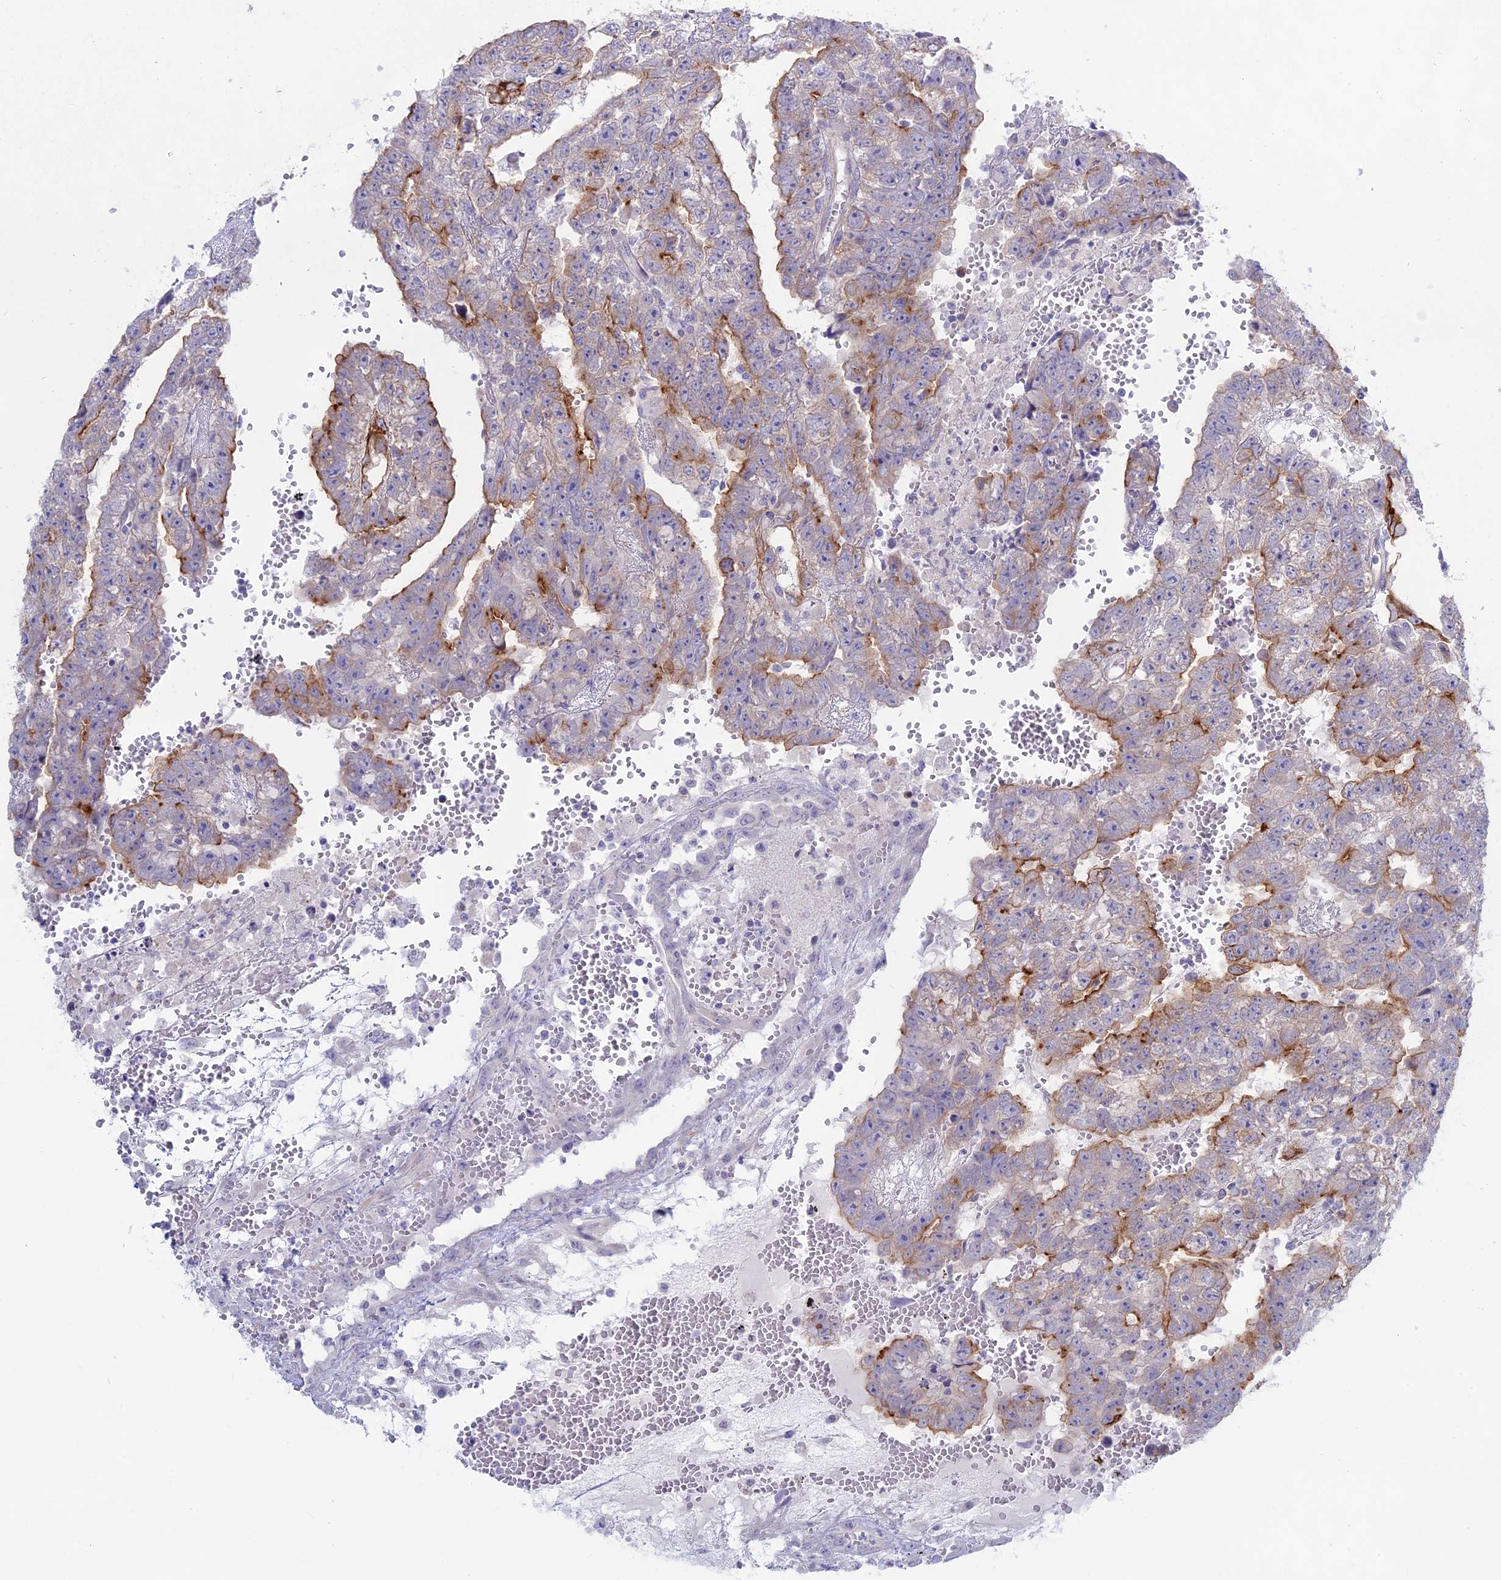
{"staining": {"intensity": "moderate", "quantity": "<25%", "location": "cytoplasmic/membranous"}, "tissue": "testis cancer", "cell_type": "Tumor cells", "image_type": "cancer", "snomed": [{"axis": "morphology", "description": "Carcinoma, Embryonal, NOS"}, {"axis": "topography", "description": "Testis"}], "caption": "DAB immunohistochemical staining of testis cancer reveals moderate cytoplasmic/membranous protein positivity in approximately <25% of tumor cells.", "gene": "MYO5B", "patient": {"sex": "male", "age": 25}}